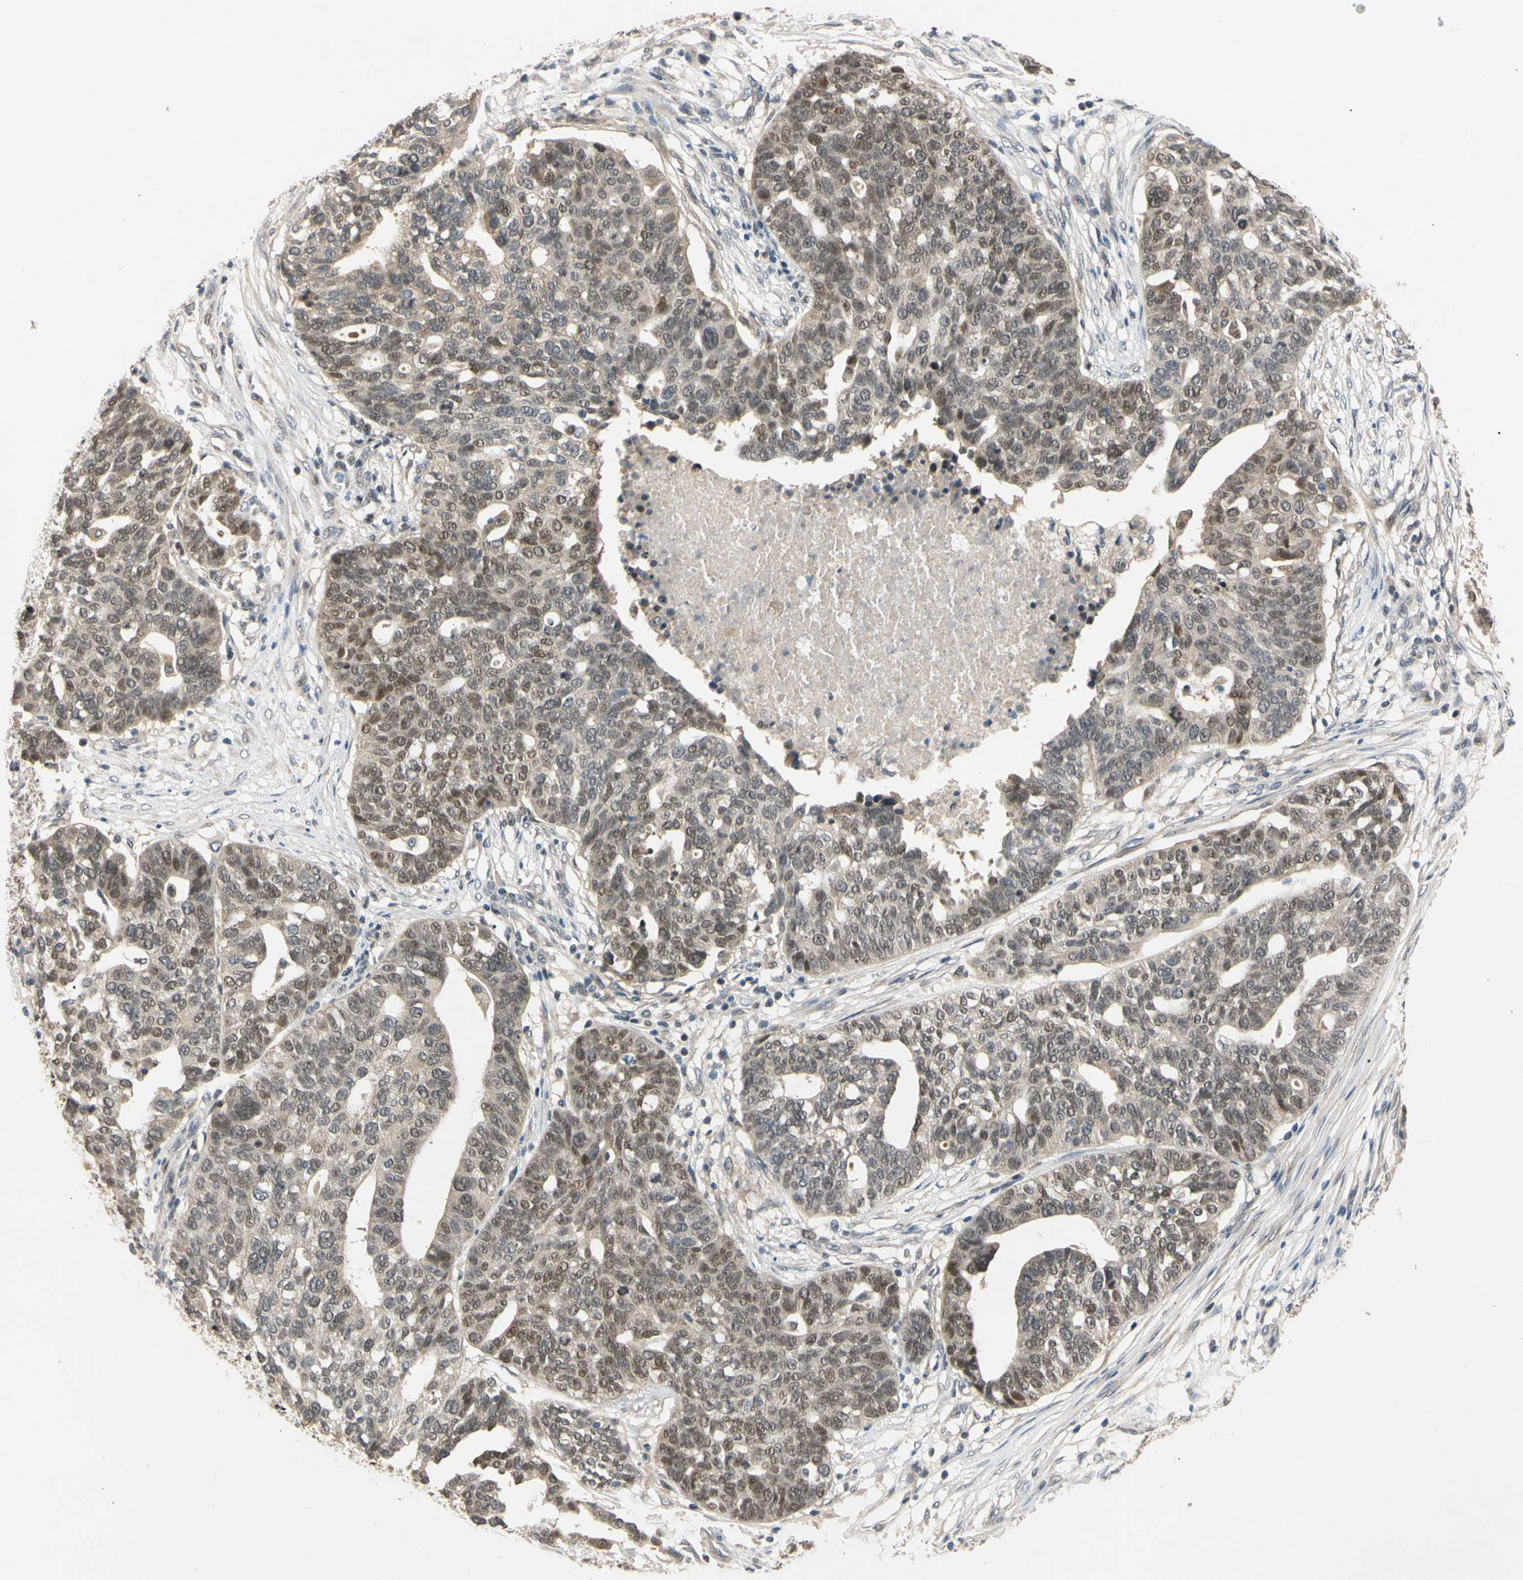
{"staining": {"intensity": "moderate", "quantity": "25%-75%", "location": "cytoplasmic/membranous,nuclear"}, "tissue": "ovarian cancer", "cell_type": "Tumor cells", "image_type": "cancer", "snomed": [{"axis": "morphology", "description": "Cystadenocarcinoma, serous, NOS"}, {"axis": "topography", "description": "Ovary"}], "caption": "DAB (3,3'-diaminobenzidine) immunohistochemical staining of serous cystadenocarcinoma (ovarian) shows moderate cytoplasmic/membranous and nuclear protein staining in approximately 25%-75% of tumor cells.", "gene": "RIOX2", "patient": {"sex": "female", "age": 59}}